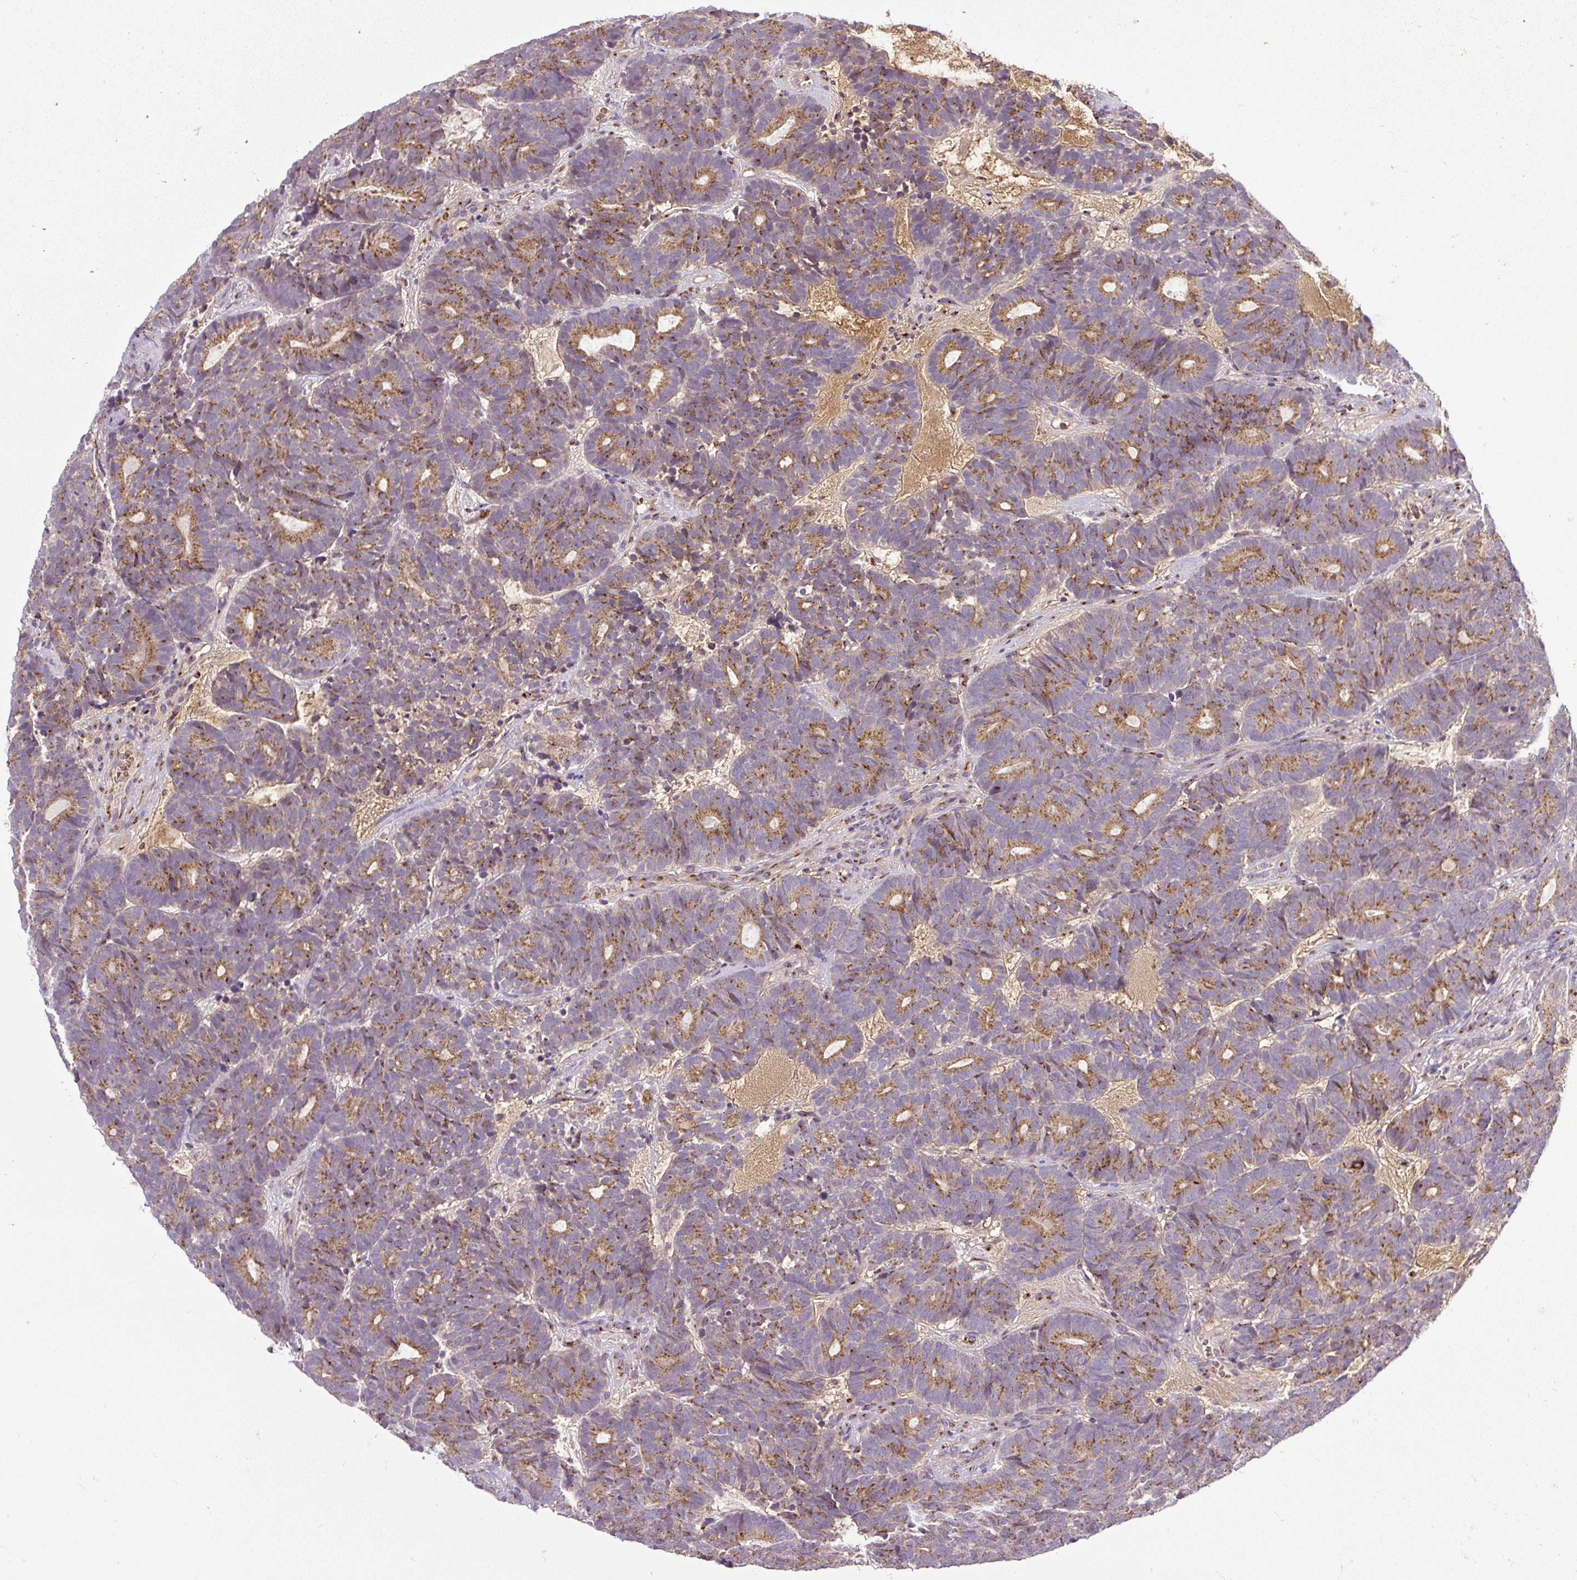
{"staining": {"intensity": "moderate", "quantity": ">75%", "location": "cytoplasmic/membranous"}, "tissue": "head and neck cancer", "cell_type": "Tumor cells", "image_type": "cancer", "snomed": [{"axis": "morphology", "description": "Adenocarcinoma, NOS"}, {"axis": "topography", "description": "Head-Neck"}], "caption": "Head and neck cancer stained with a protein marker displays moderate staining in tumor cells.", "gene": "MSMP", "patient": {"sex": "female", "age": 81}}